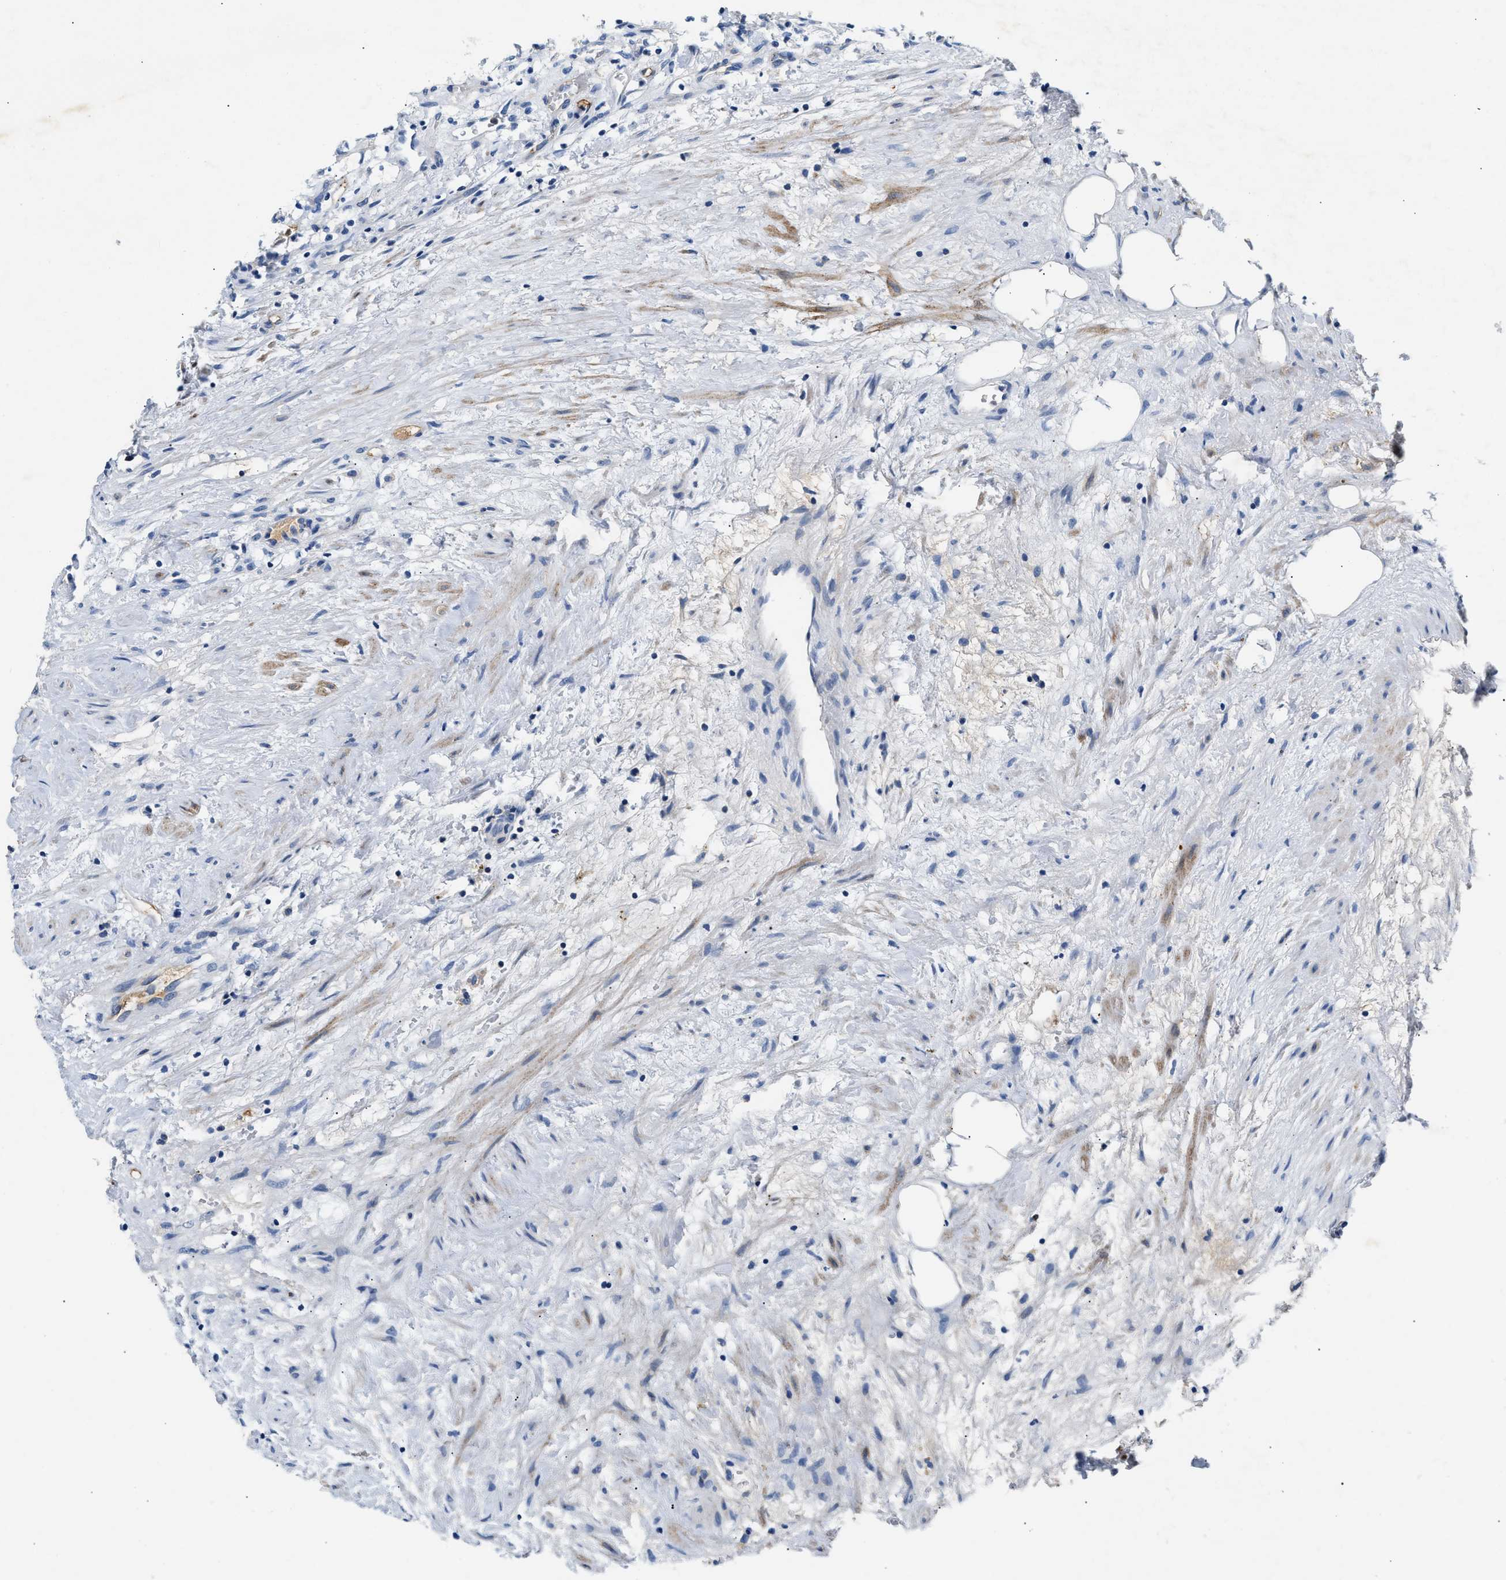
{"staining": {"intensity": "negative", "quantity": "none", "location": "none"}, "tissue": "renal cancer", "cell_type": "Tumor cells", "image_type": "cancer", "snomed": [{"axis": "morphology", "description": "Adenocarcinoma, NOS"}, {"axis": "topography", "description": "Kidney"}], "caption": "The IHC photomicrograph has no significant expression in tumor cells of adenocarcinoma (renal) tissue.", "gene": "TUT7", "patient": {"sex": "female", "age": 69}}